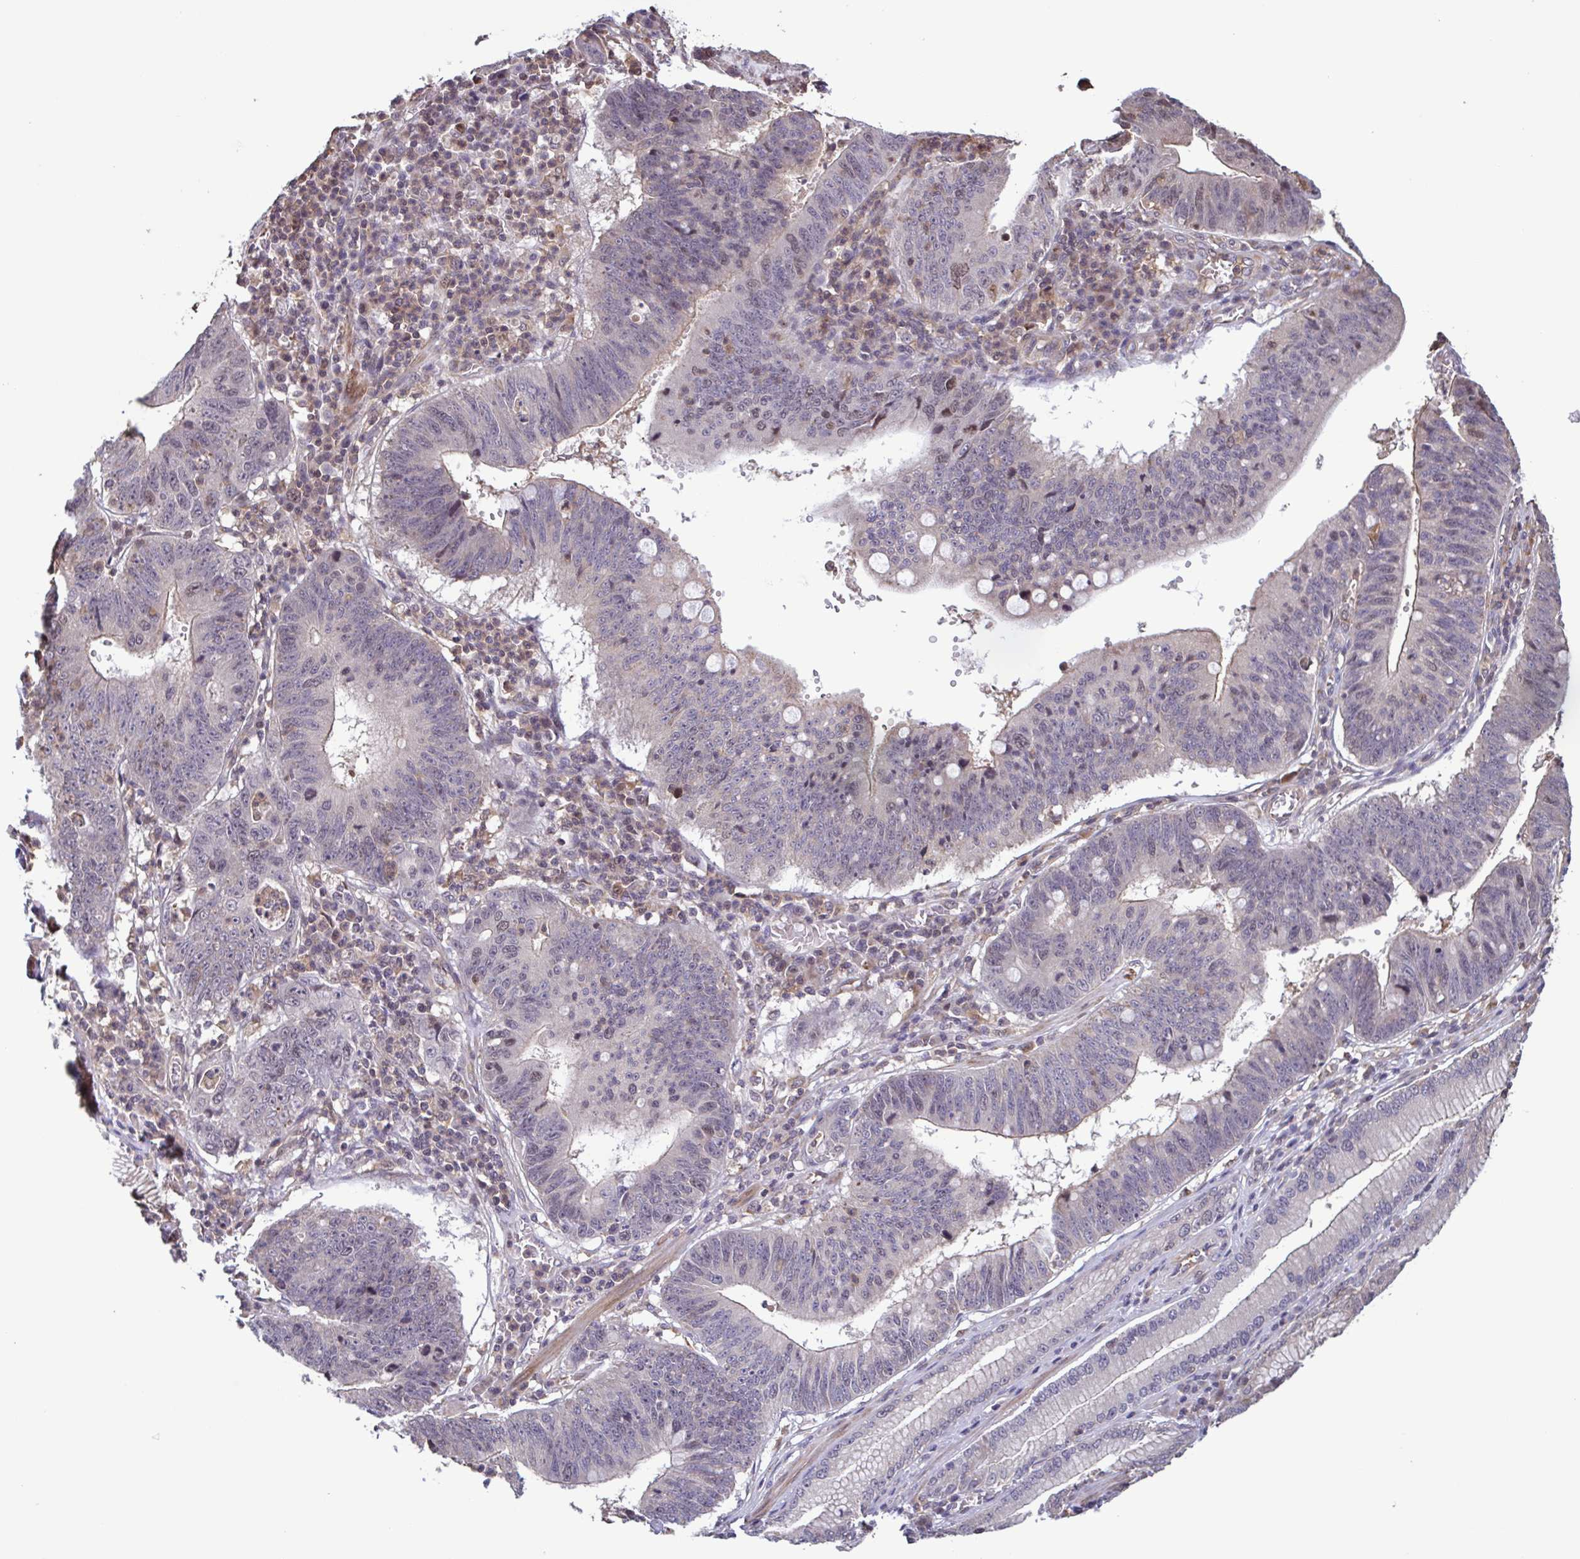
{"staining": {"intensity": "negative", "quantity": "none", "location": "none"}, "tissue": "stomach cancer", "cell_type": "Tumor cells", "image_type": "cancer", "snomed": [{"axis": "morphology", "description": "Adenocarcinoma, NOS"}, {"axis": "topography", "description": "Stomach"}], "caption": "The photomicrograph shows no staining of tumor cells in stomach adenocarcinoma.", "gene": "ZNF200", "patient": {"sex": "male", "age": 59}}